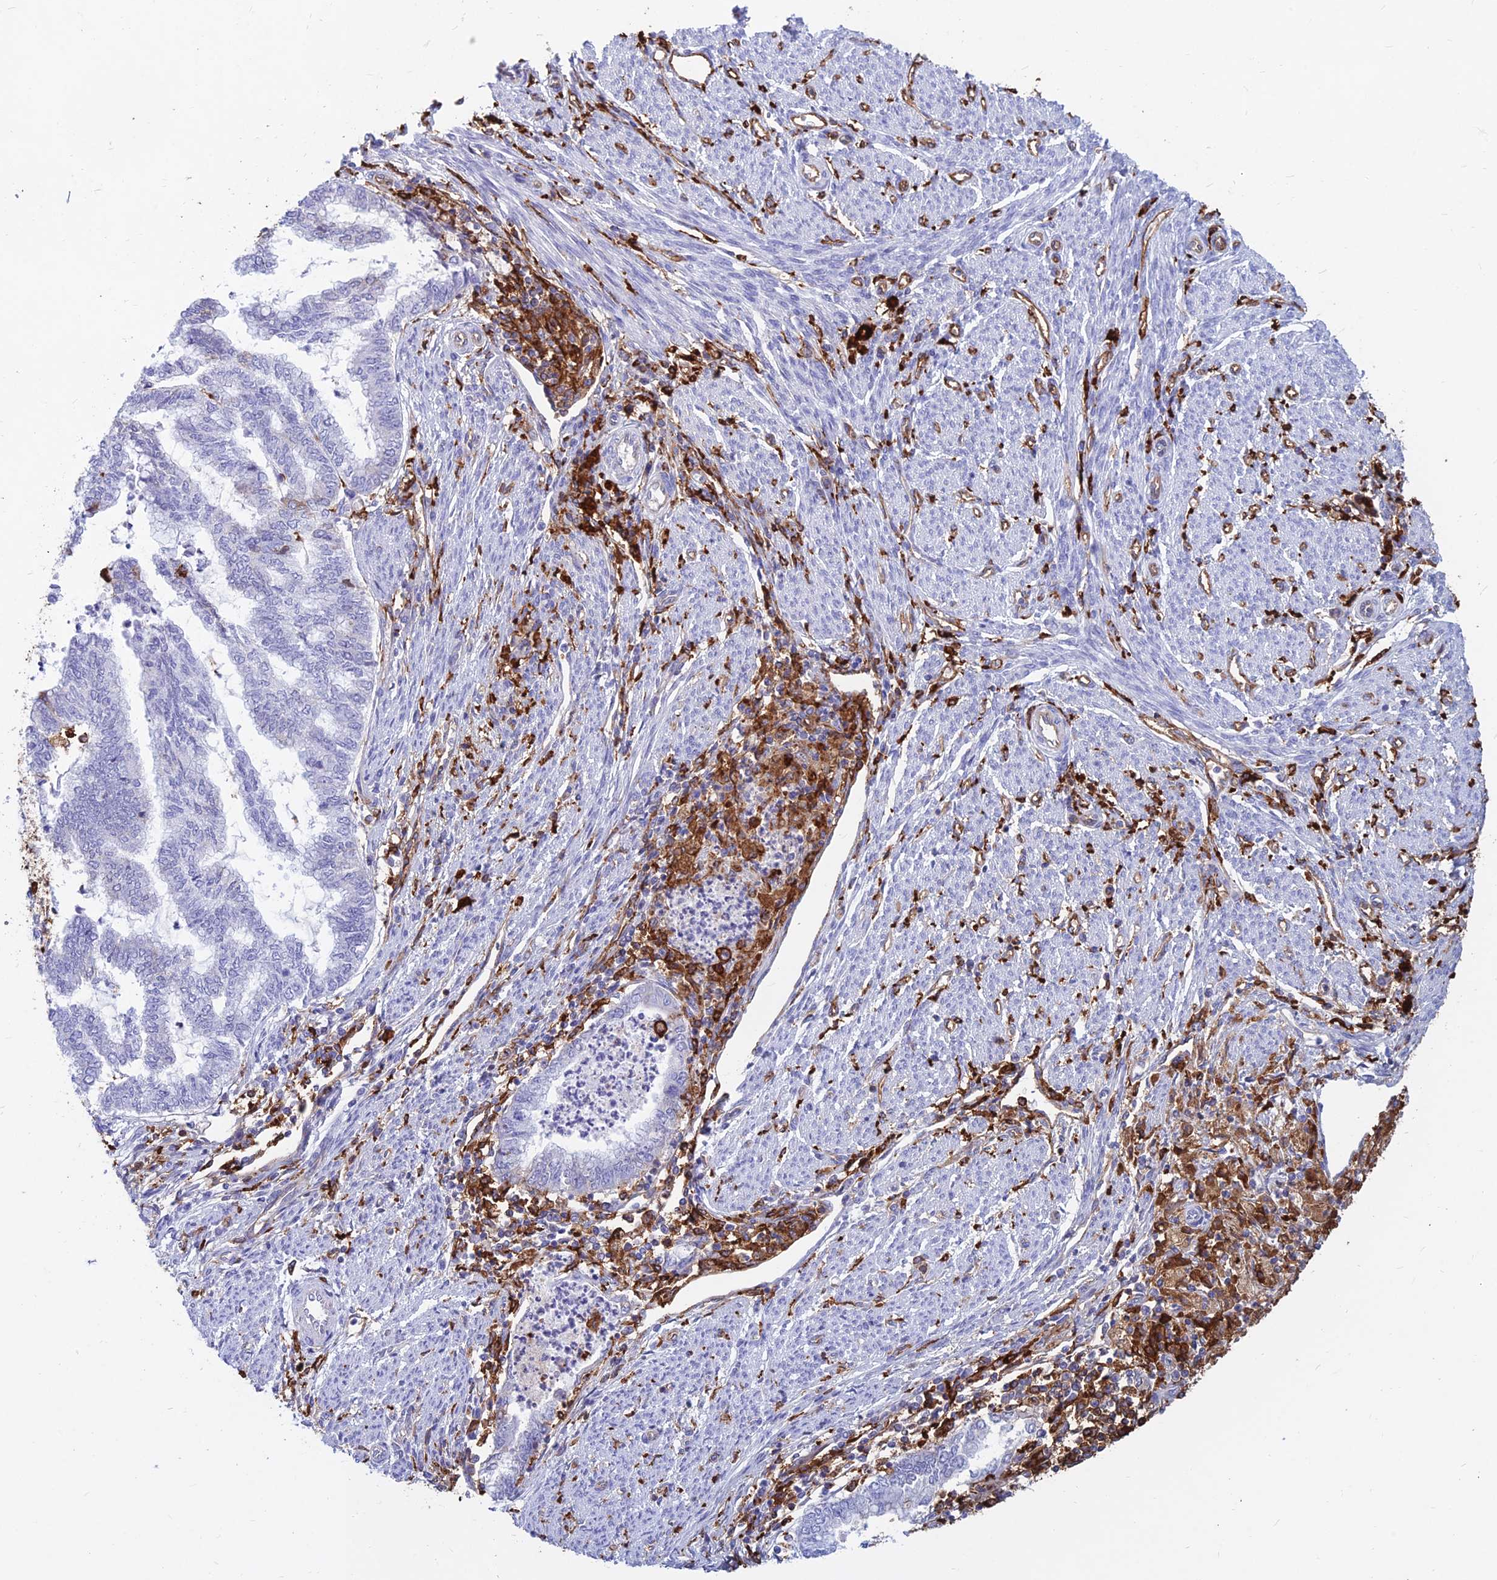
{"staining": {"intensity": "moderate", "quantity": "<25%", "location": "cytoplasmic/membranous"}, "tissue": "endometrial cancer", "cell_type": "Tumor cells", "image_type": "cancer", "snomed": [{"axis": "morphology", "description": "Adenocarcinoma, NOS"}, {"axis": "topography", "description": "Endometrium"}], "caption": "Endometrial cancer (adenocarcinoma) stained for a protein (brown) displays moderate cytoplasmic/membranous positive positivity in approximately <25% of tumor cells.", "gene": "HLA-DRB1", "patient": {"sex": "female", "age": 79}}